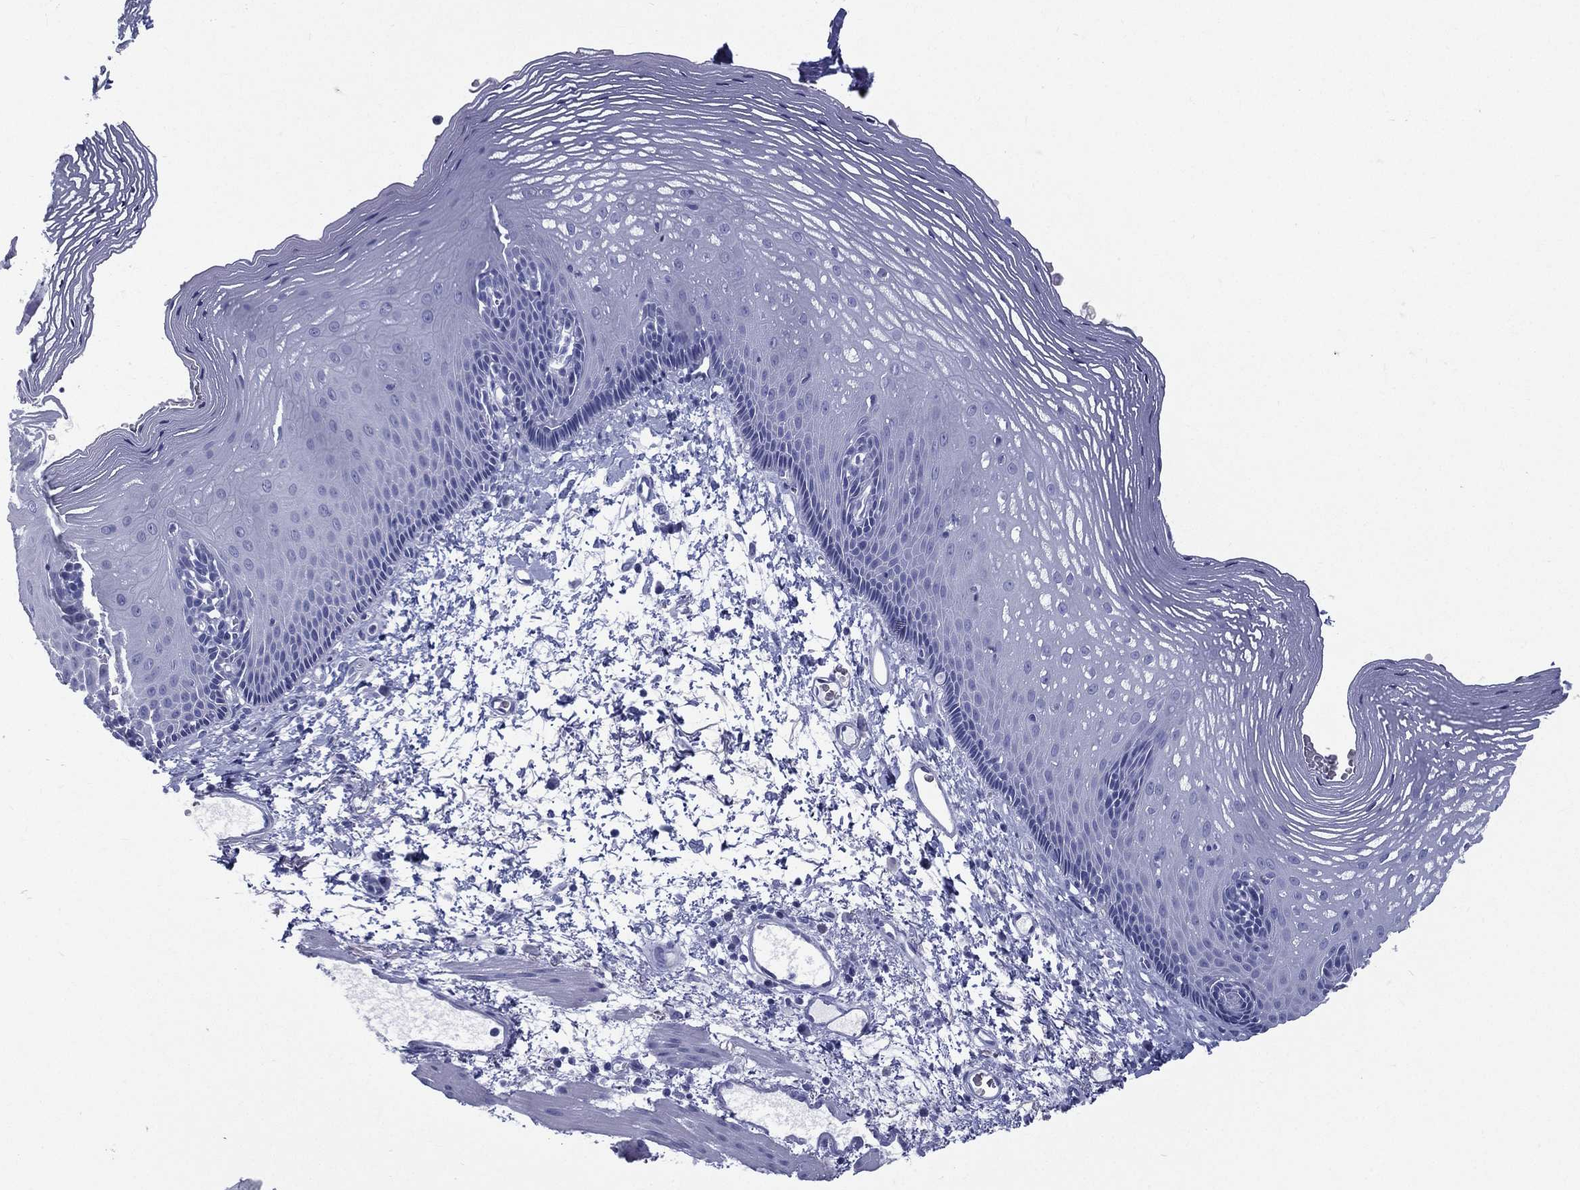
{"staining": {"intensity": "negative", "quantity": "none", "location": "none"}, "tissue": "esophagus", "cell_type": "Squamous epithelial cells", "image_type": "normal", "snomed": [{"axis": "morphology", "description": "Normal tissue, NOS"}, {"axis": "topography", "description": "Esophagus"}], "caption": "Immunohistochemistry (IHC) image of benign esophagus stained for a protein (brown), which reveals no staining in squamous epithelial cells. (DAB IHC, high magnification).", "gene": "RSPH4A", "patient": {"sex": "male", "age": 76}}